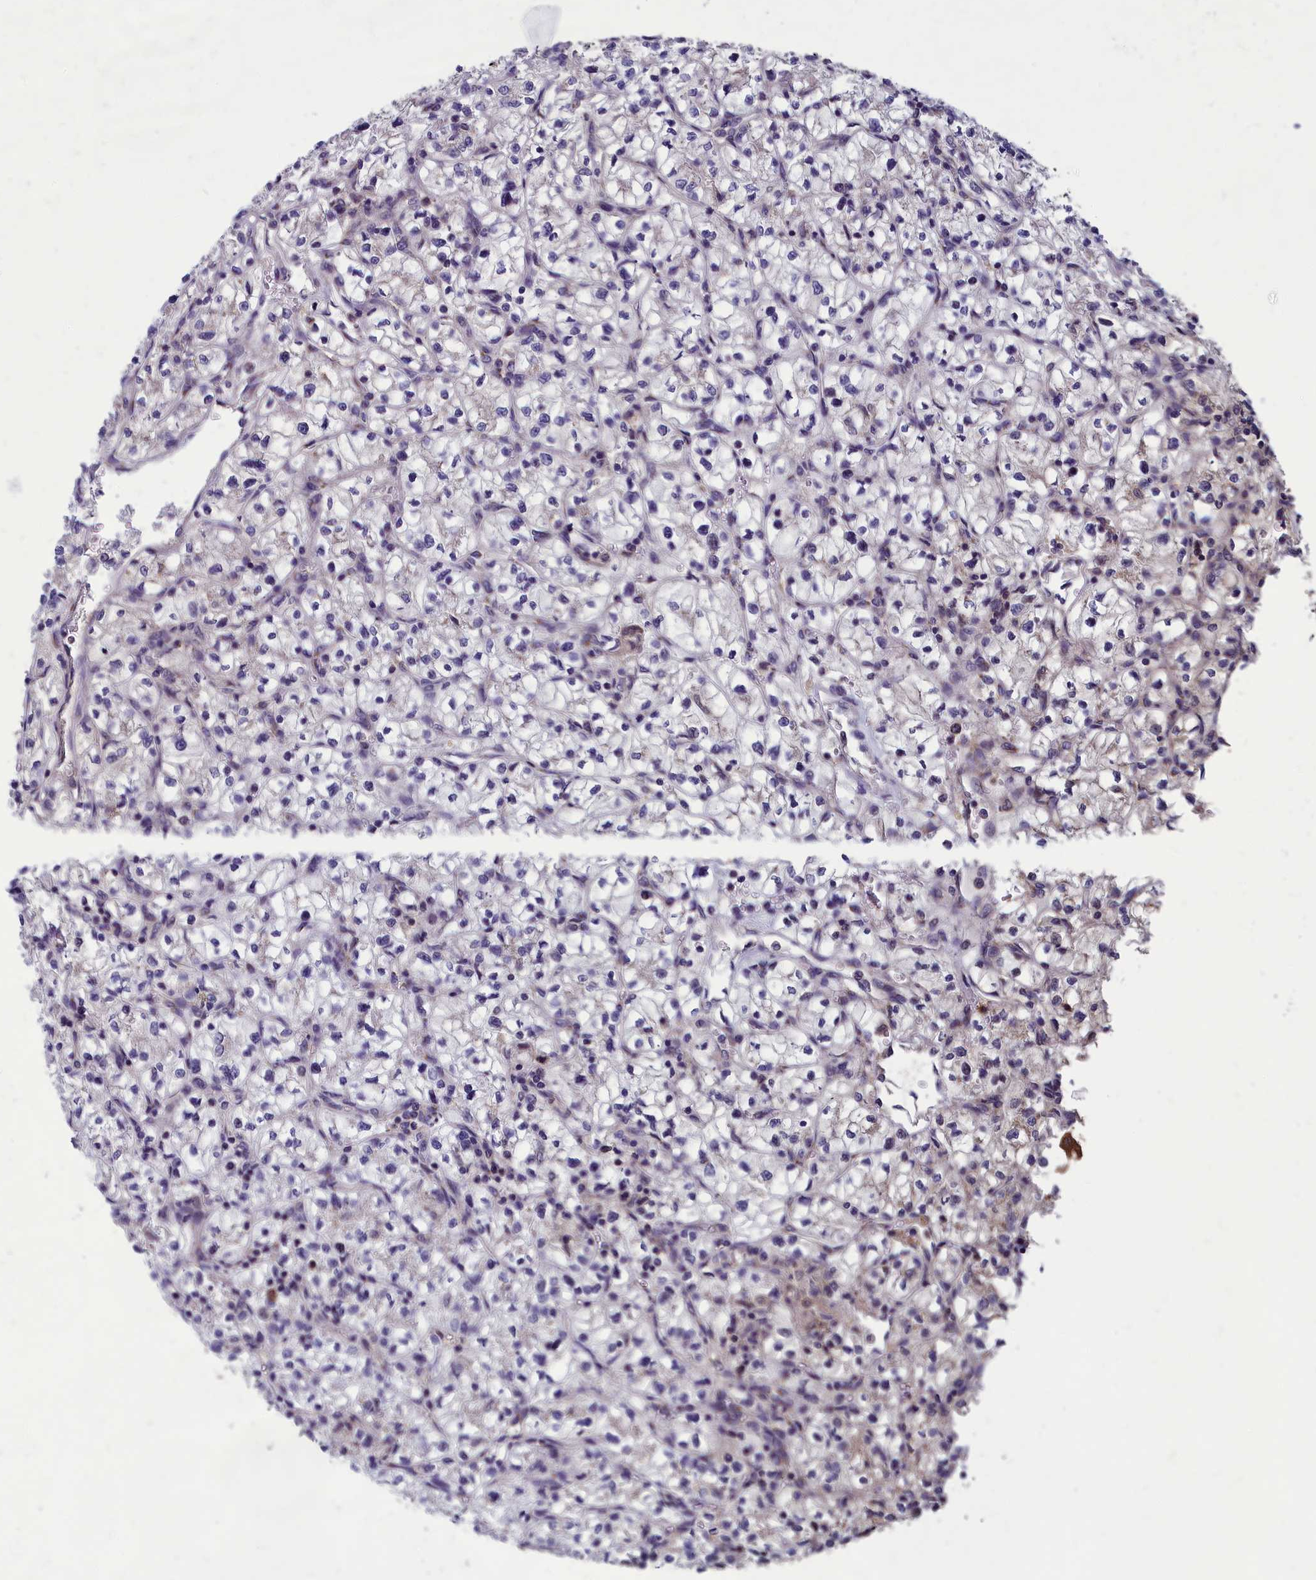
{"staining": {"intensity": "negative", "quantity": "none", "location": "none"}, "tissue": "renal cancer", "cell_type": "Tumor cells", "image_type": "cancer", "snomed": [{"axis": "morphology", "description": "Adenocarcinoma, NOS"}, {"axis": "topography", "description": "Kidney"}], "caption": "High power microscopy image of an immunohistochemistry (IHC) micrograph of renal cancer (adenocarcinoma), revealing no significant expression in tumor cells.", "gene": "ABCC8", "patient": {"sex": "female", "age": 64}}